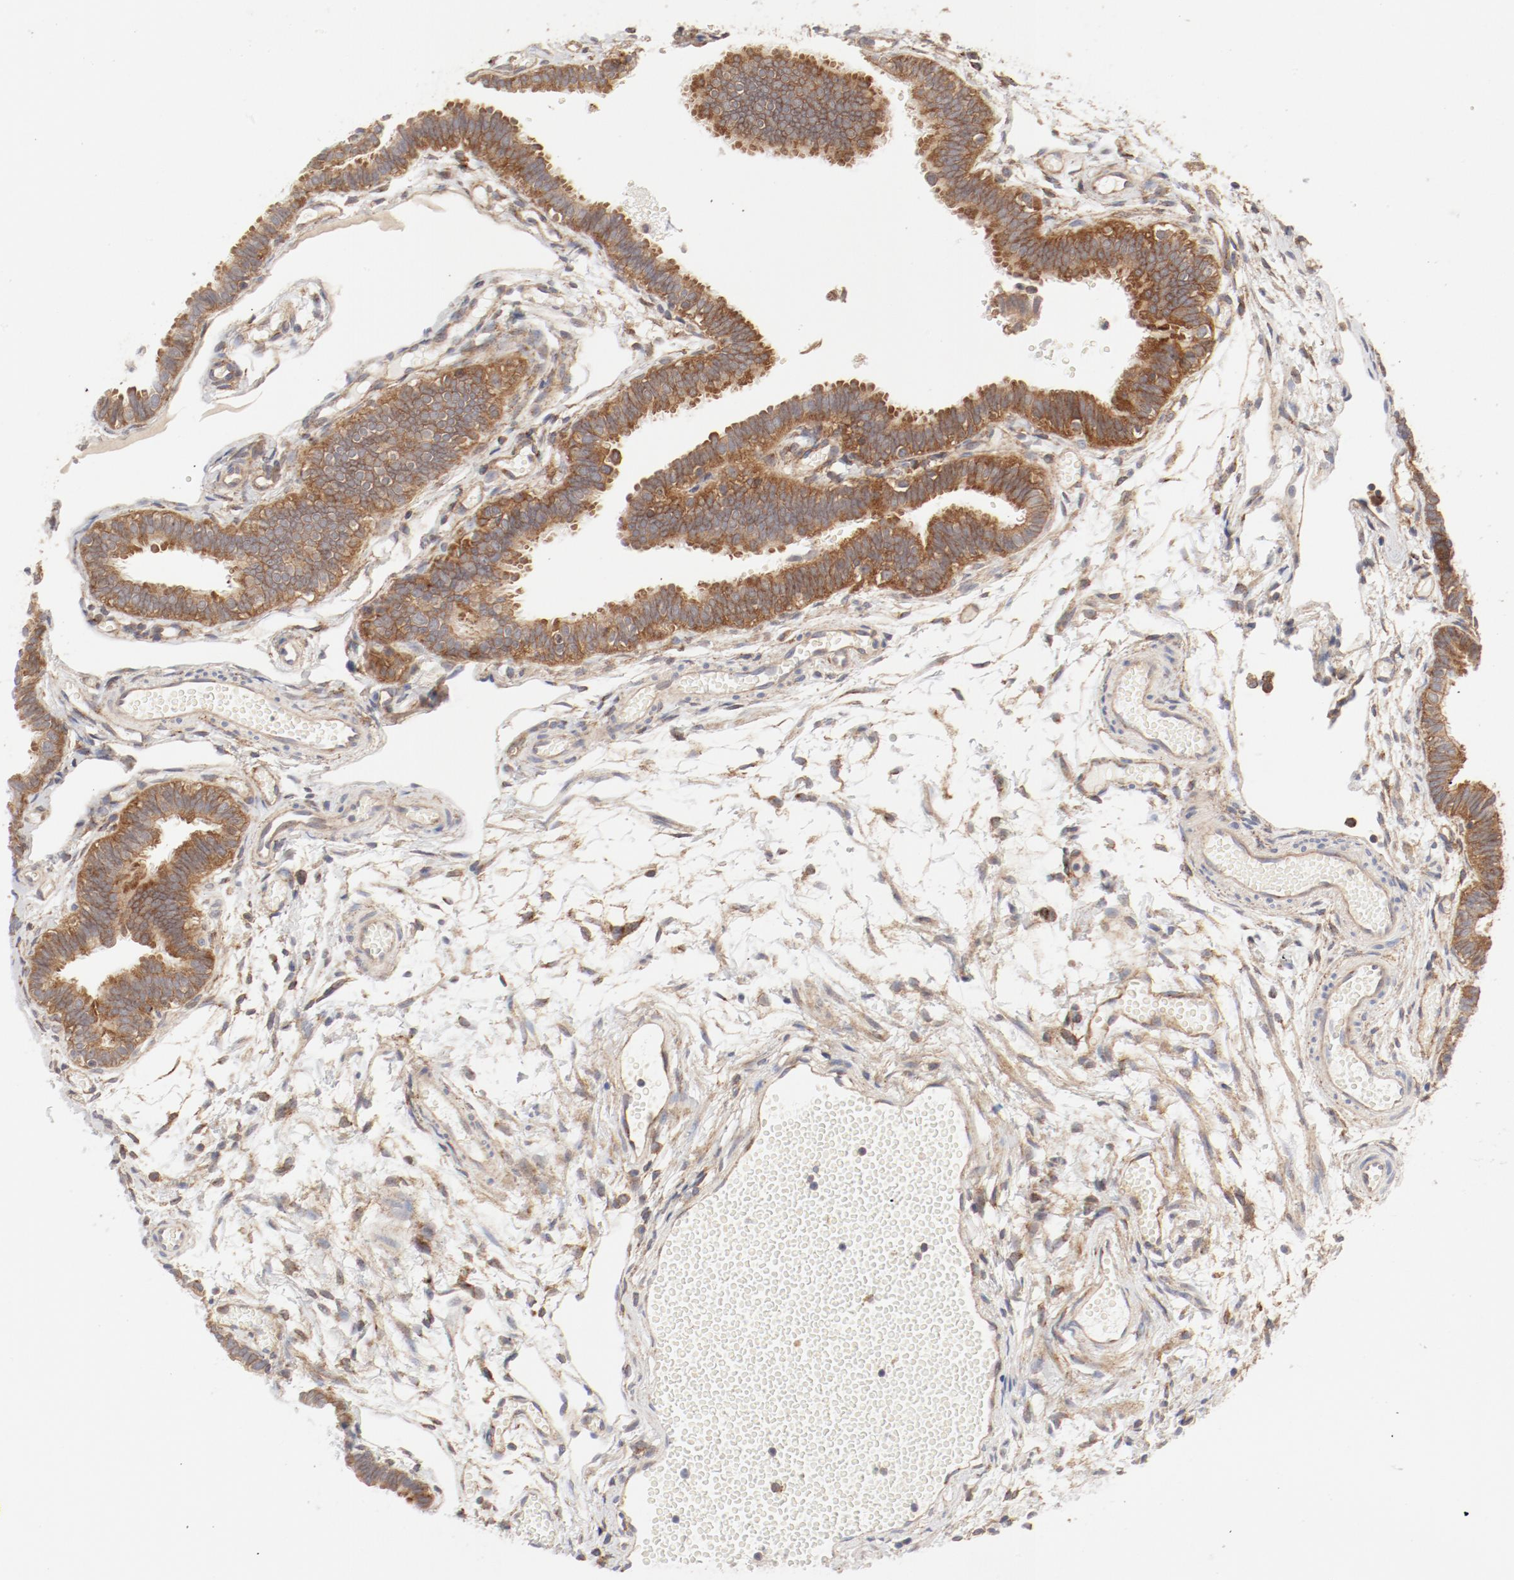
{"staining": {"intensity": "moderate", "quantity": ">75%", "location": "cytoplasmic/membranous"}, "tissue": "fallopian tube", "cell_type": "Glandular cells", "image_type": "normal", "snomed": [{"axis": "morphology", "description": "Normal tissue, NOS"}, {"axis": "topography", "description": "Fallopian tube"}], "caption": "The histopathology image reveals immunohistochemical staining of normal fallopian tube. There is moderate cytoplasmic/membranous staining is identified in approximately >75% of glandular cells. The staining is performed using DAB (3,3'-diaminobenzidine) brown chromogen to label protein expression. The nuclei are counter-stained blue using hematoxylin.", "gene": "AP2A1", "patient": {"sex": "female", "age": 29}}